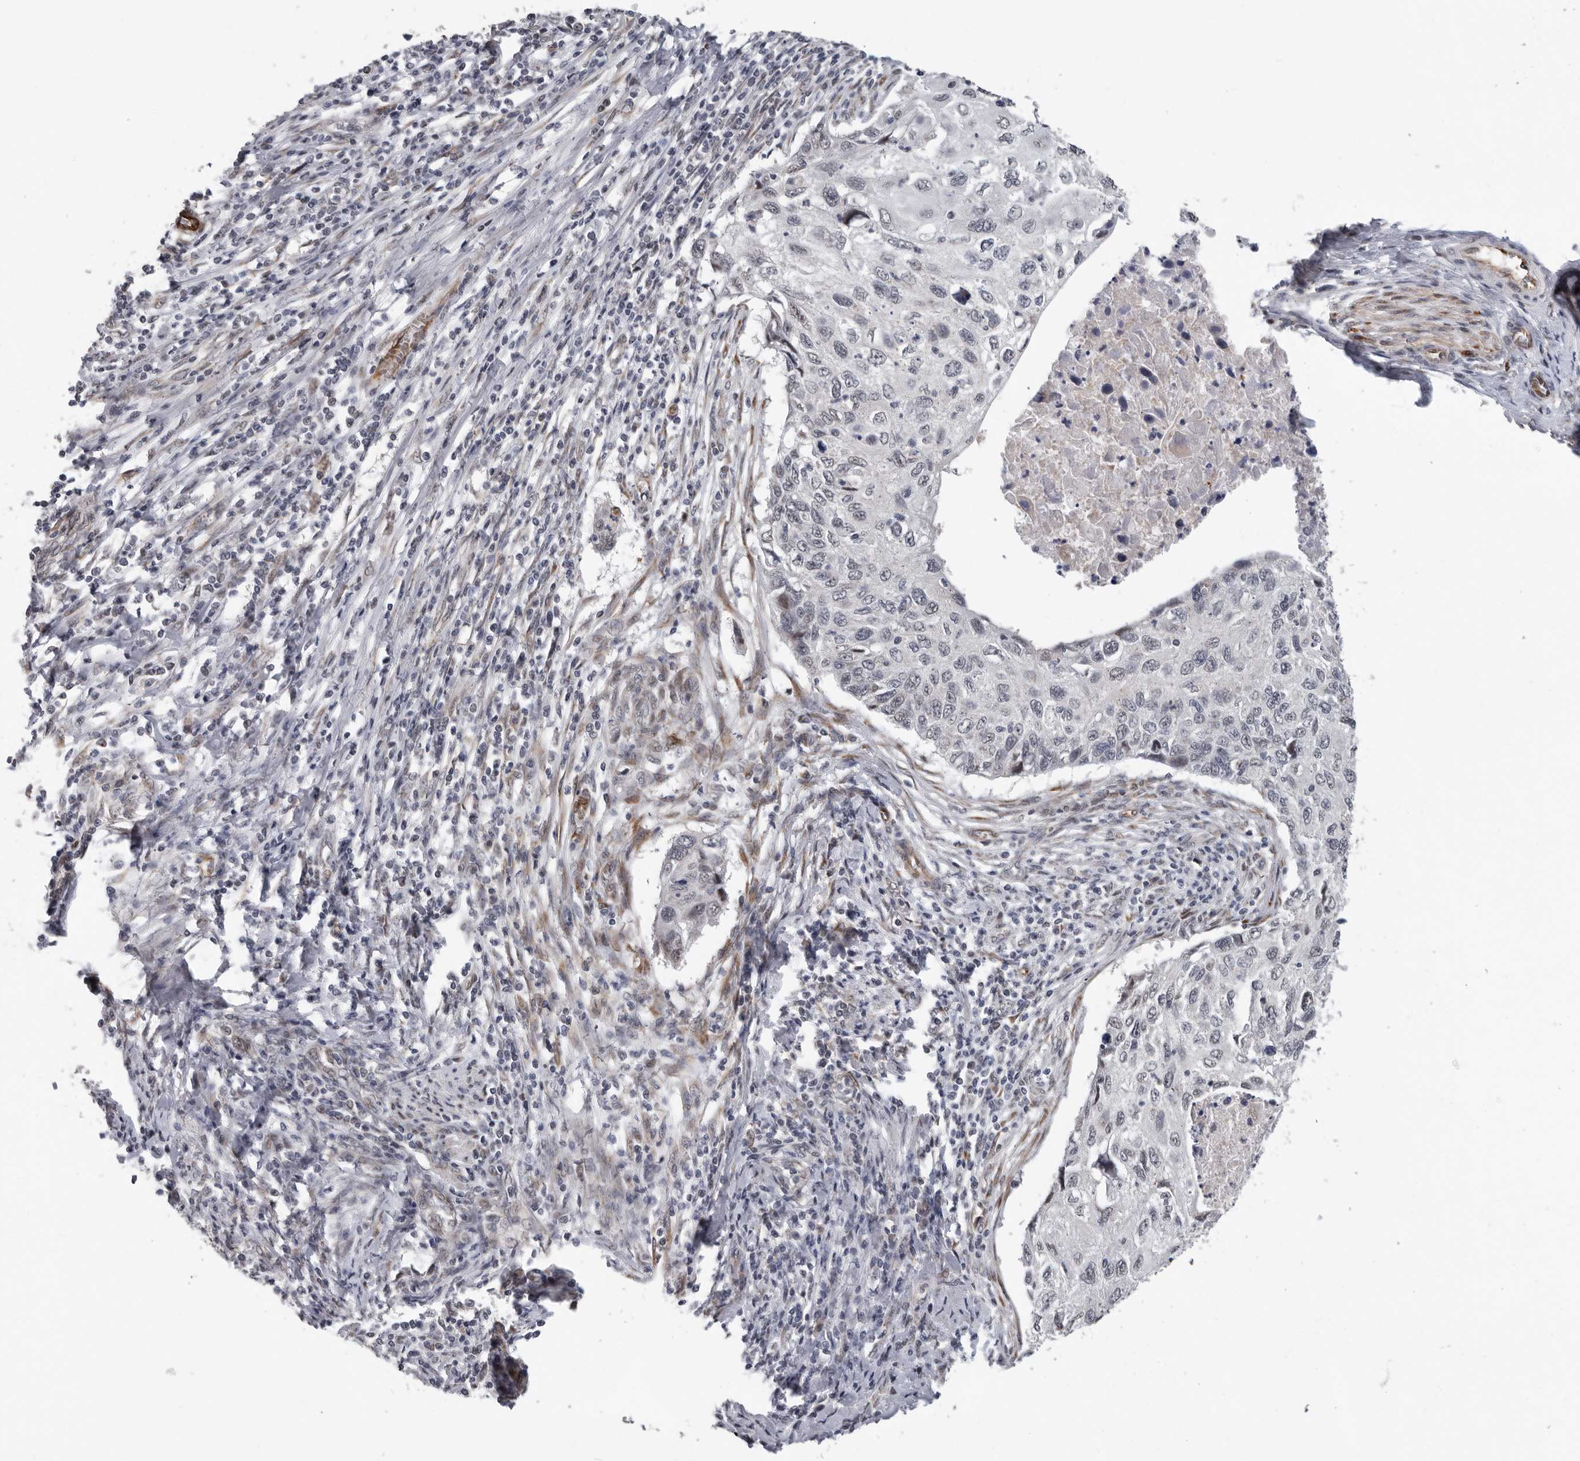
{"staining": {"intensity": "negative", "quantity": "none", "location": "none"}, "tissue": "cervical cancer", "cell_type": "Tumor cells", "image_type": "cancer", "snomed": [{"axis": "morphology", "description": "Squamous cell carcinoma, NOS"}, {"axis": "topography", "description": "Cervix"}], "caption": "The immunohistochemistry image has no significant positivity in tumor cells of cervical cancer (squamous cell carcinoma) tissue.", "gene": "RALGPS2", "patient": {"sex": "female", "age": 70}}